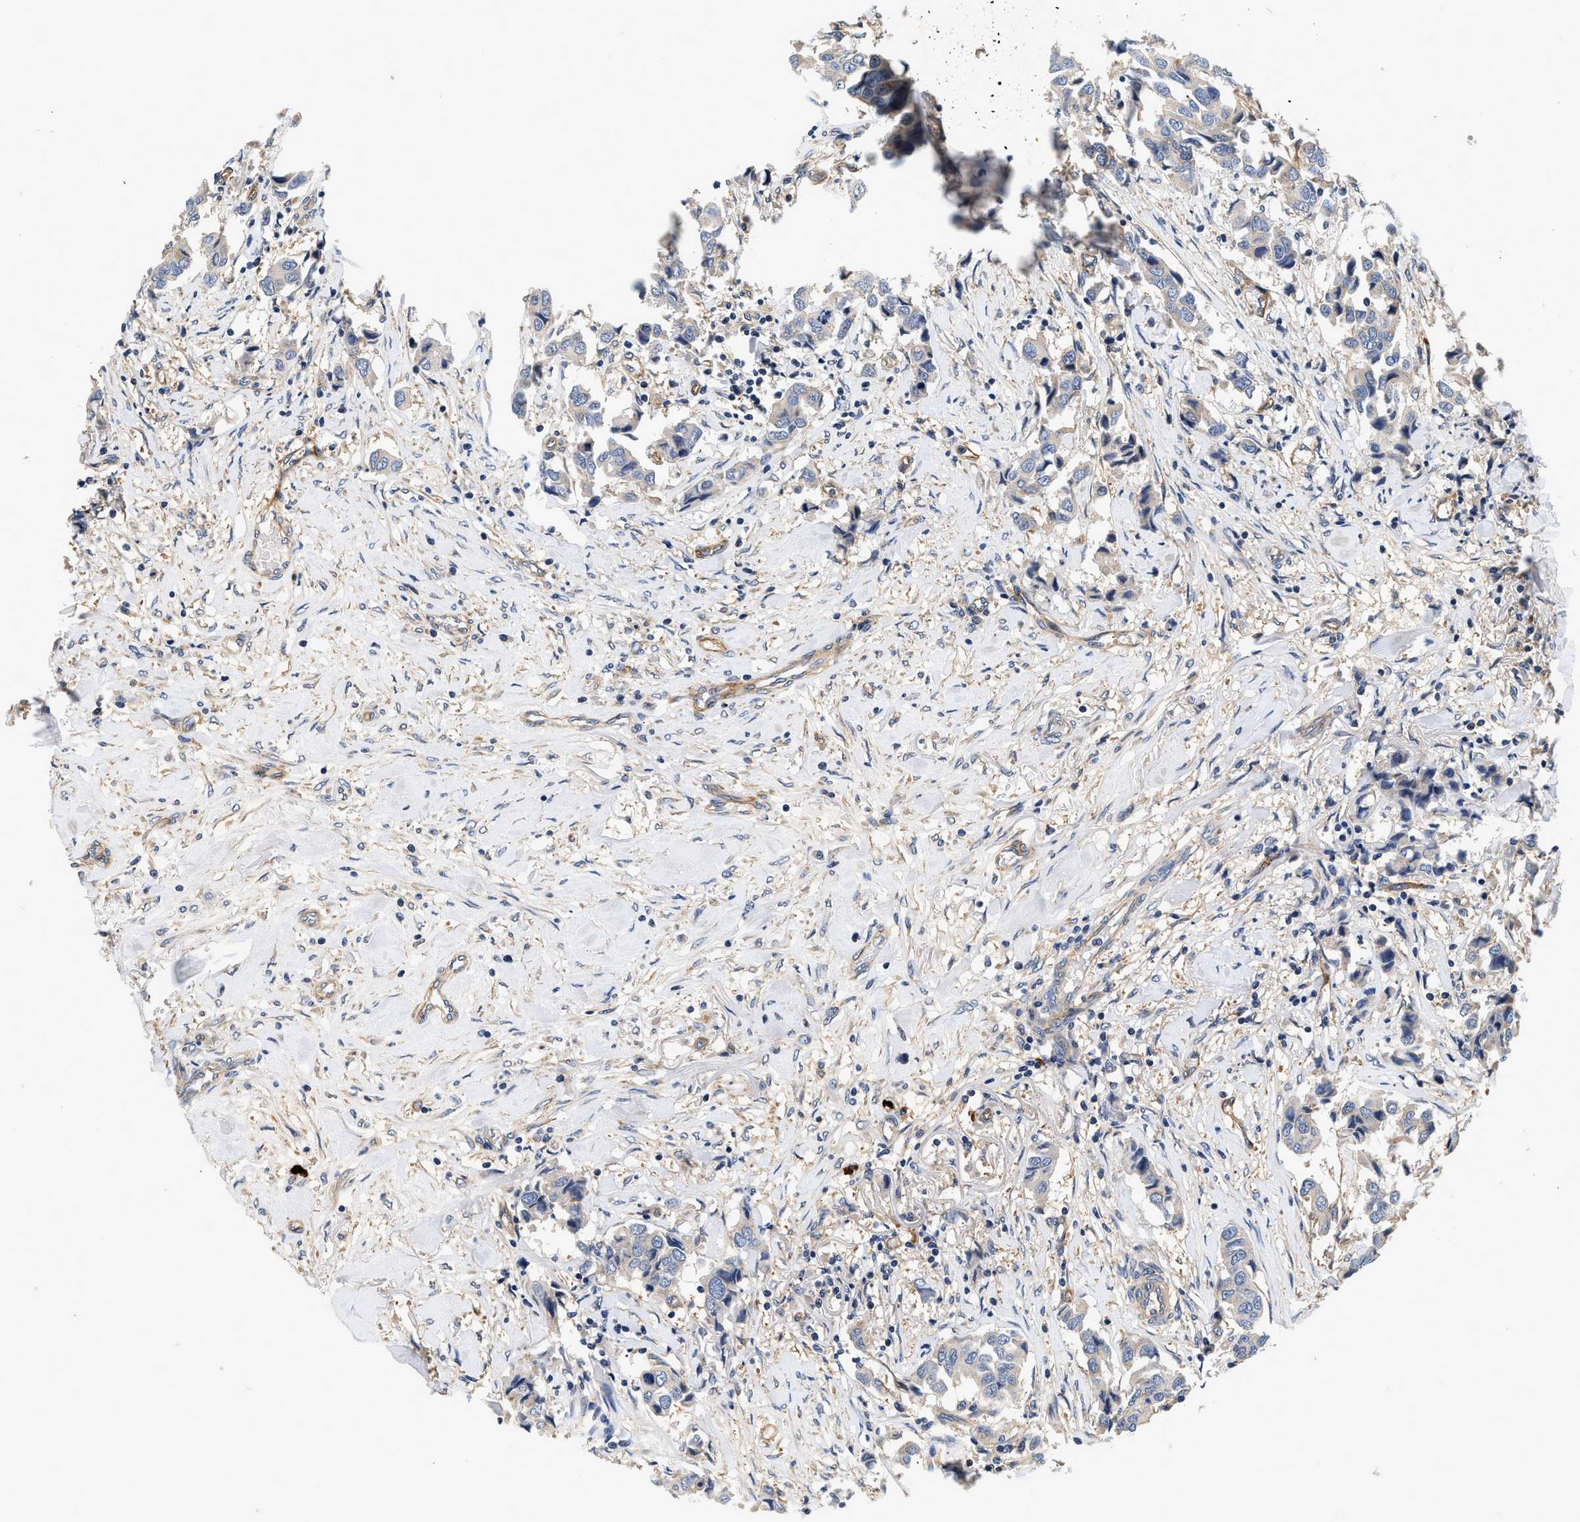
{"staining": {"intensity": "weak", "quantity": "<25%", "location": "cytoplasmic/membranous"}, "tissue": "breast cancer", "cell_type": "Tumor cells", "image_type": "cancer", "snomed": [{"axis": "morphology", "description": "Duct carcinoma"}, {"axis": "topography", "description": "Breast"}], "caption": "Micrograph shows no protein expression in tumor cells of intraductal carcinoma (breast) tissue.", "gene": "NME6", "patient": {"sex": "female", "age": 80}}